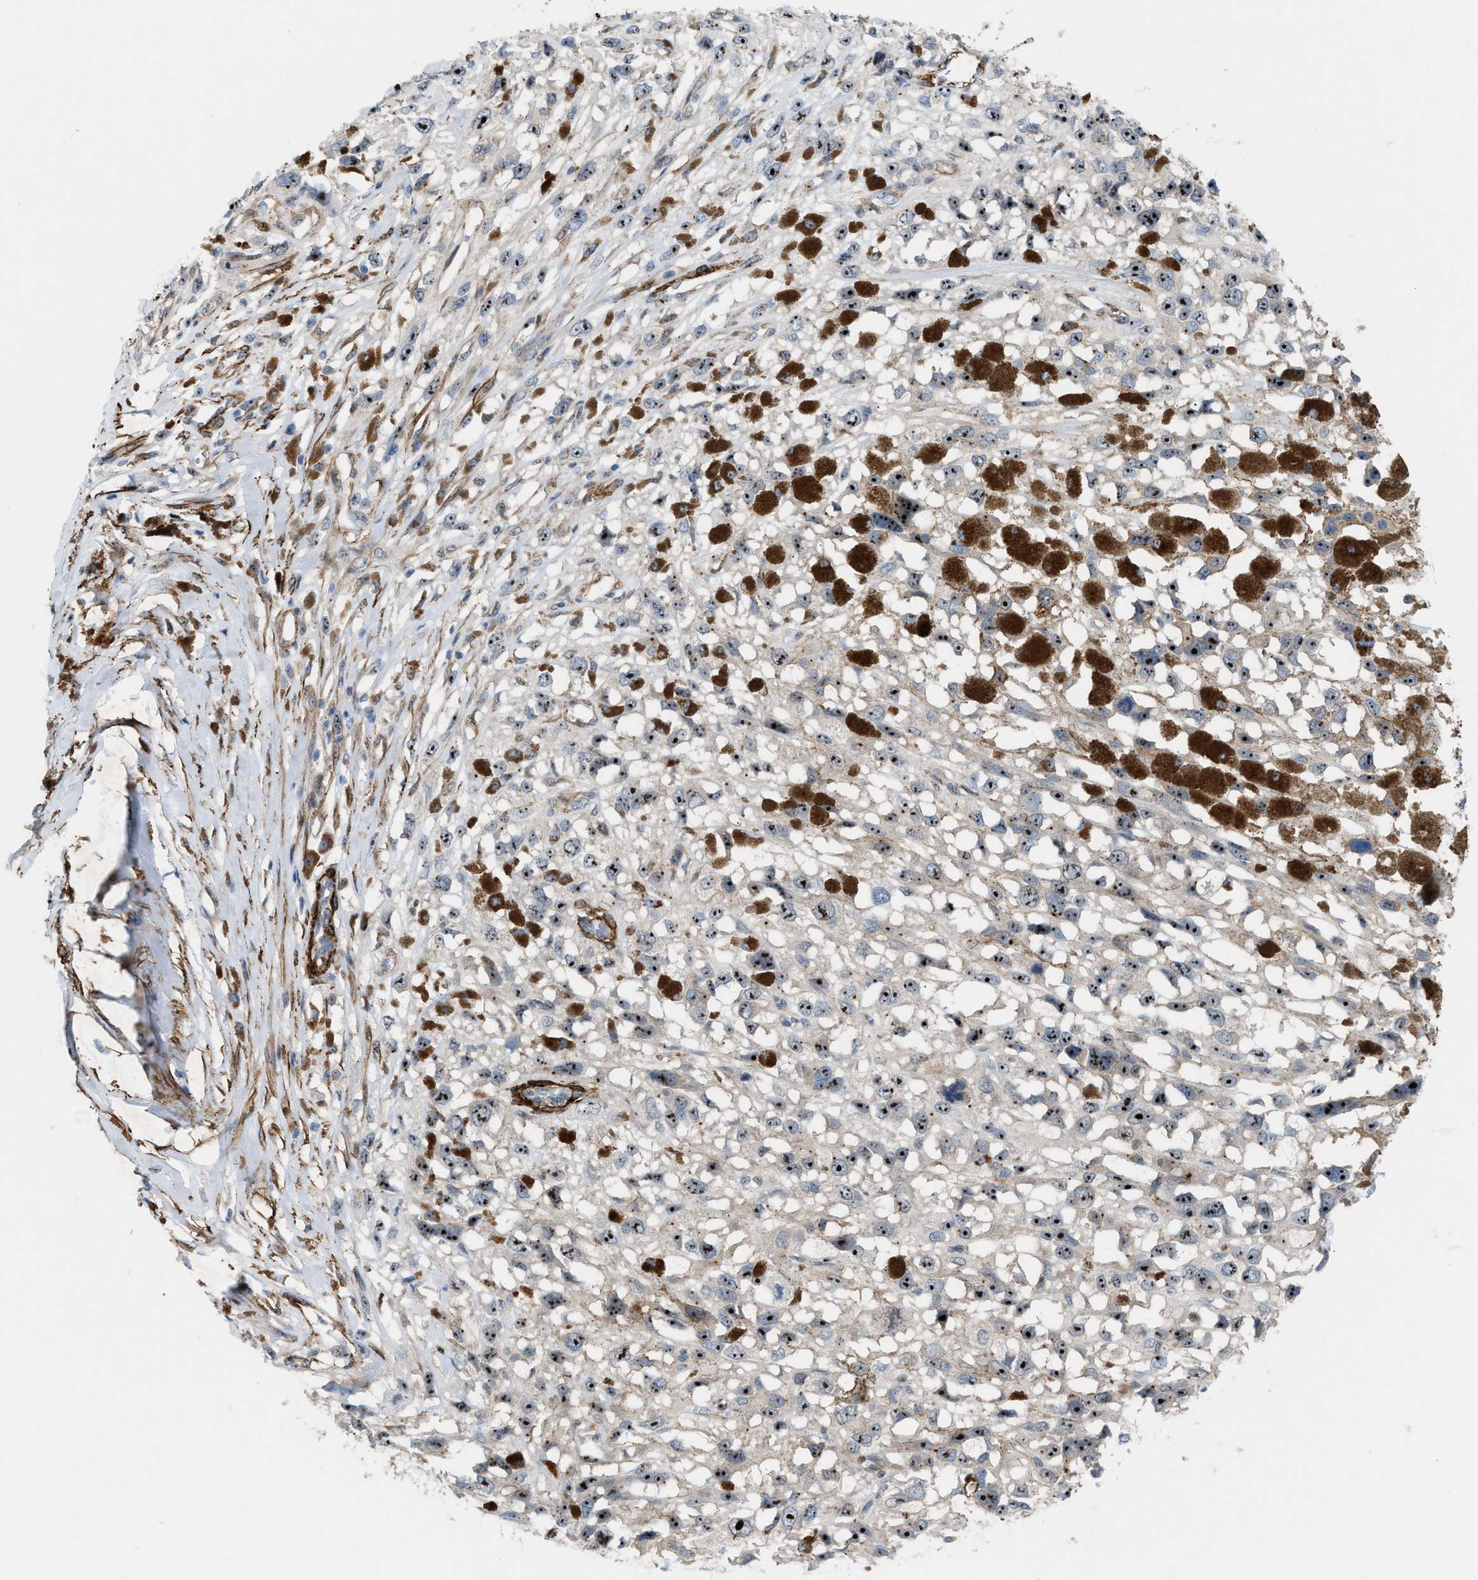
{"staining": {"intensity": "moderate", "quantity": ">75%", "location": "nuclear"}, "tissue": "melanoma", "cell_type": "Tumor cells", "image_type": "cancer", "snomed": [{"axis": "morphology", "description": "Malignant melanoma, Metastatic site"}, {"axis": "topography", "description": "Lymph node"}], "caption": "Melanoma was stained to show a protein in brown. There is medium levels of moderate nuclear positivity in approximately >75% of tumor cells.", "gene": "NQO2", "patient": {"sex": "male", "age": 59}}